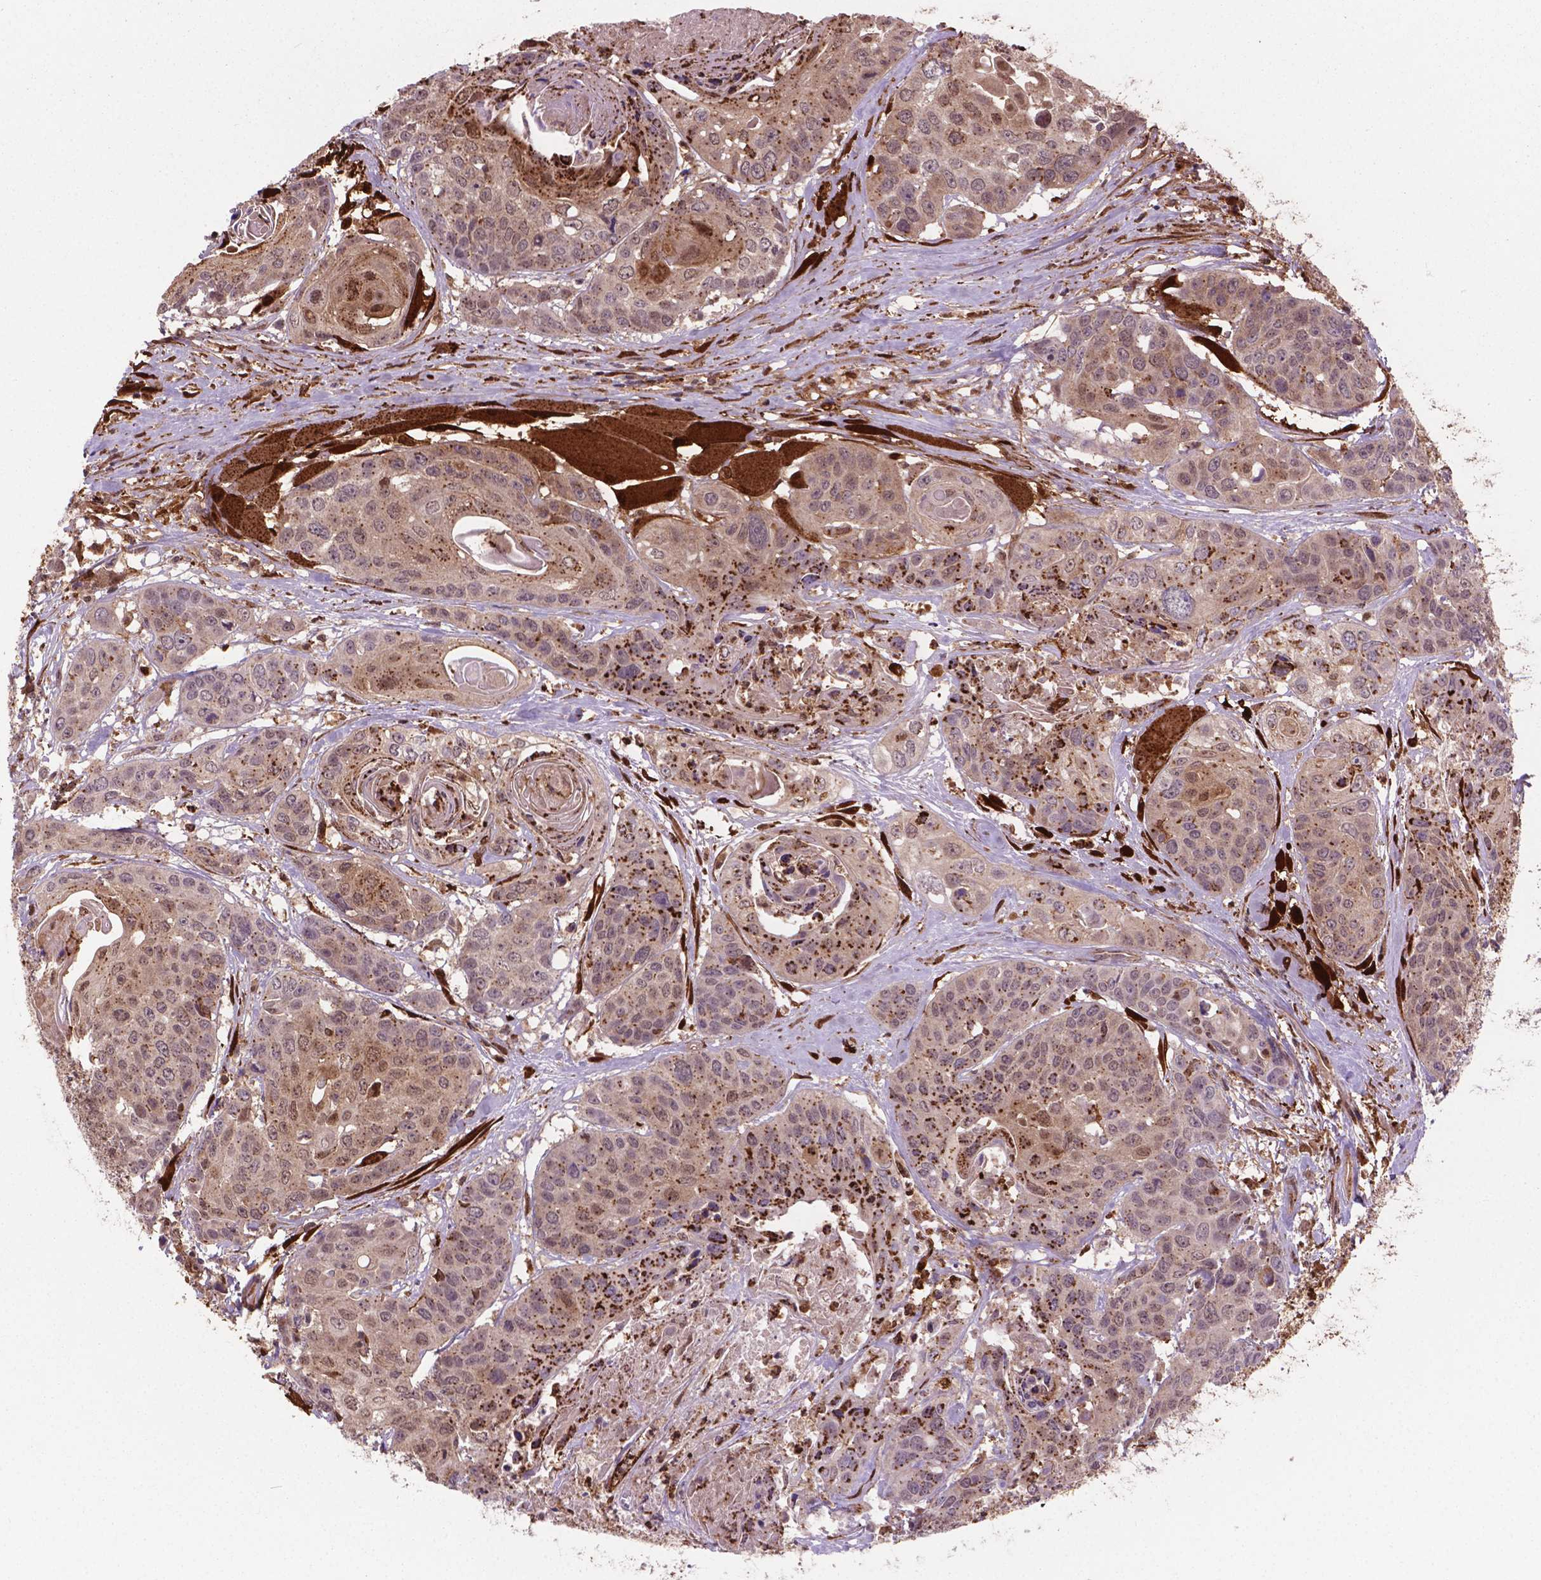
{"staining": {"intensity": "moderate", "quantity": "<25%", "location": "cytoplasmic/membranous"}, "tissue": "head and neck cancer", "cell_type": "Tumor cells", "image_type": "cancer", "snomed": [{"axis": "morphology", "description": "Squamous cell carcinoma, NOS"}, {"axis": "topography", "description": "Oral tissue"}, {"axis": "topography", "description": "Head-Neck"}], "caption": "A low amount of moderate cytoplasmic/membranous positivity is identified in about <25% of tumor cells in squamous cell carcinoma (head and neck) tissue.", "gene": "PLIN3", "patient": {"sex": "male", "age": 56}}